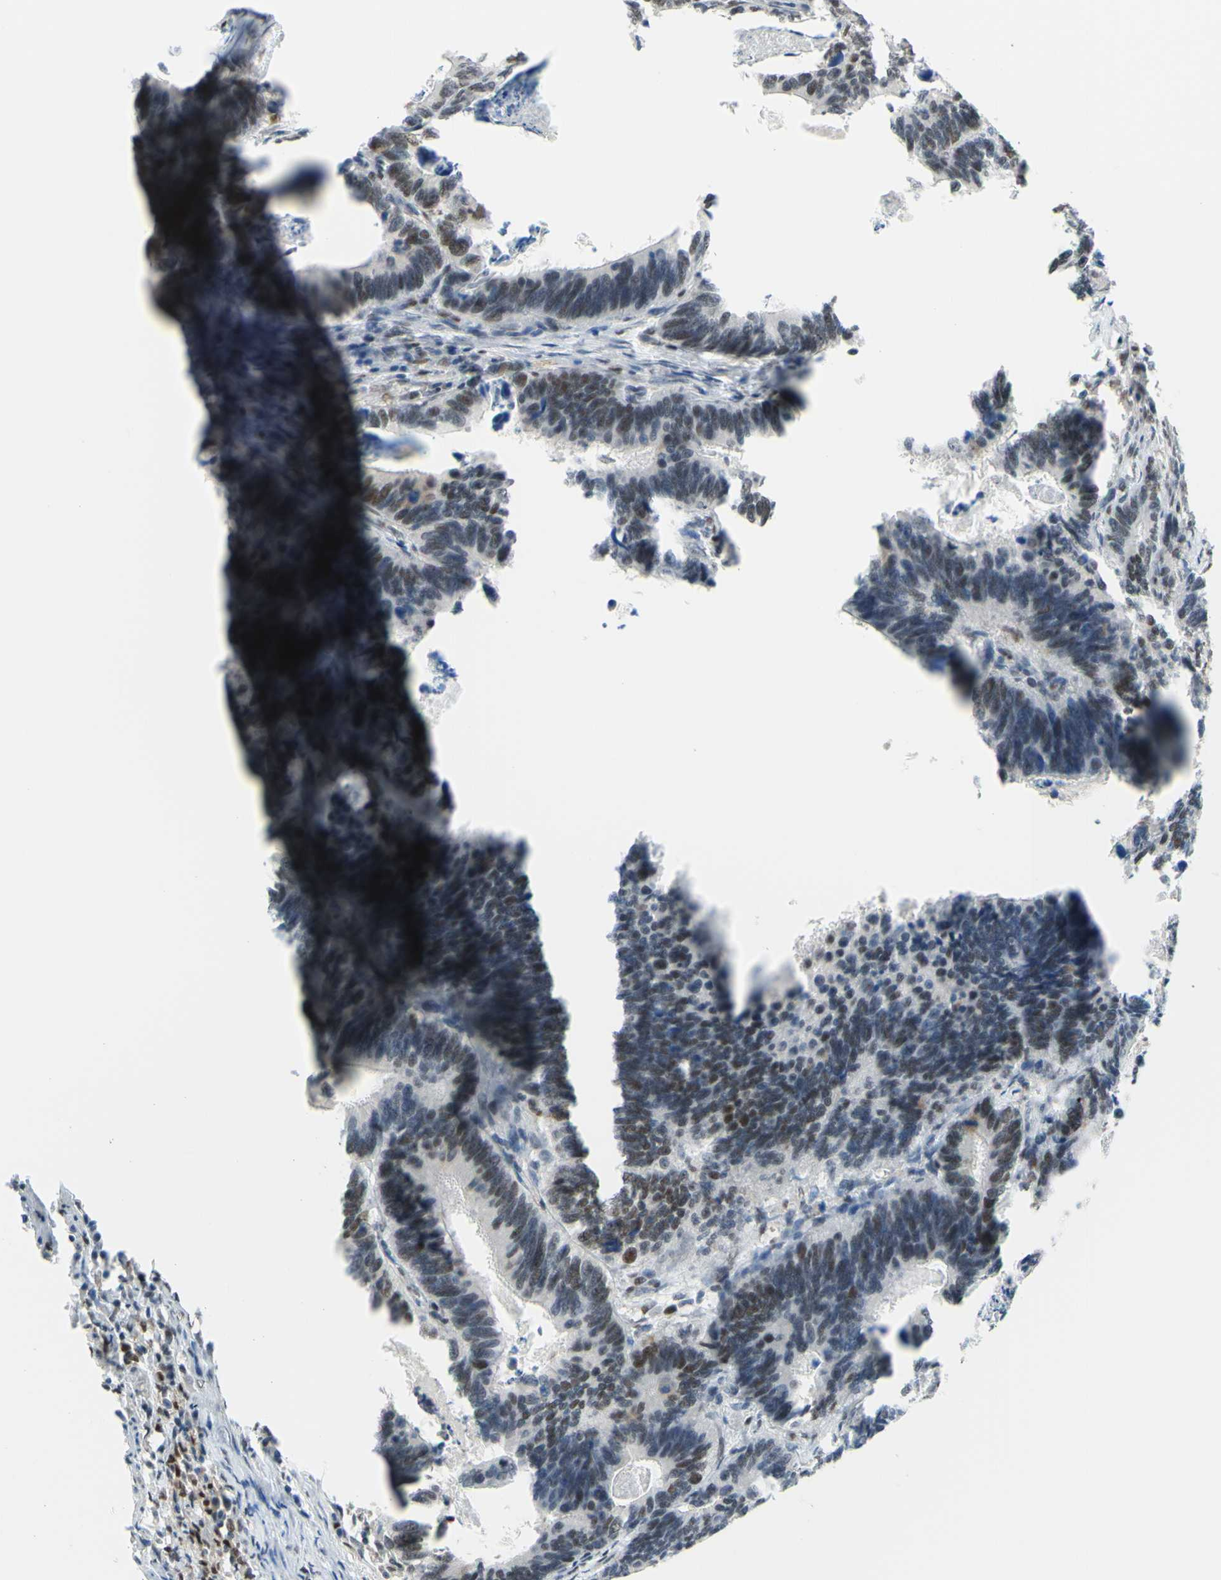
{"staining": {"intensity": "moderate", "quantity": "25%-75%", "location": "nuclear"}, "tissue": "colorectal cancer", "cell_type": "Tumor cells", "image_type": "cancer", "snomed": [{"axis": "morphology", "description": "Adenocarcinoma, NOS"}, {"axis": "topography", "description": "Colon"}], "caption": "This is a micrograph of immunohistochemistry (IHC) staining of colorectal cancer, which shows moderate expression in the nuclear of tumor cells.", "gene": "FKBP5", "patient": {"sex": "male", "age": 72}}